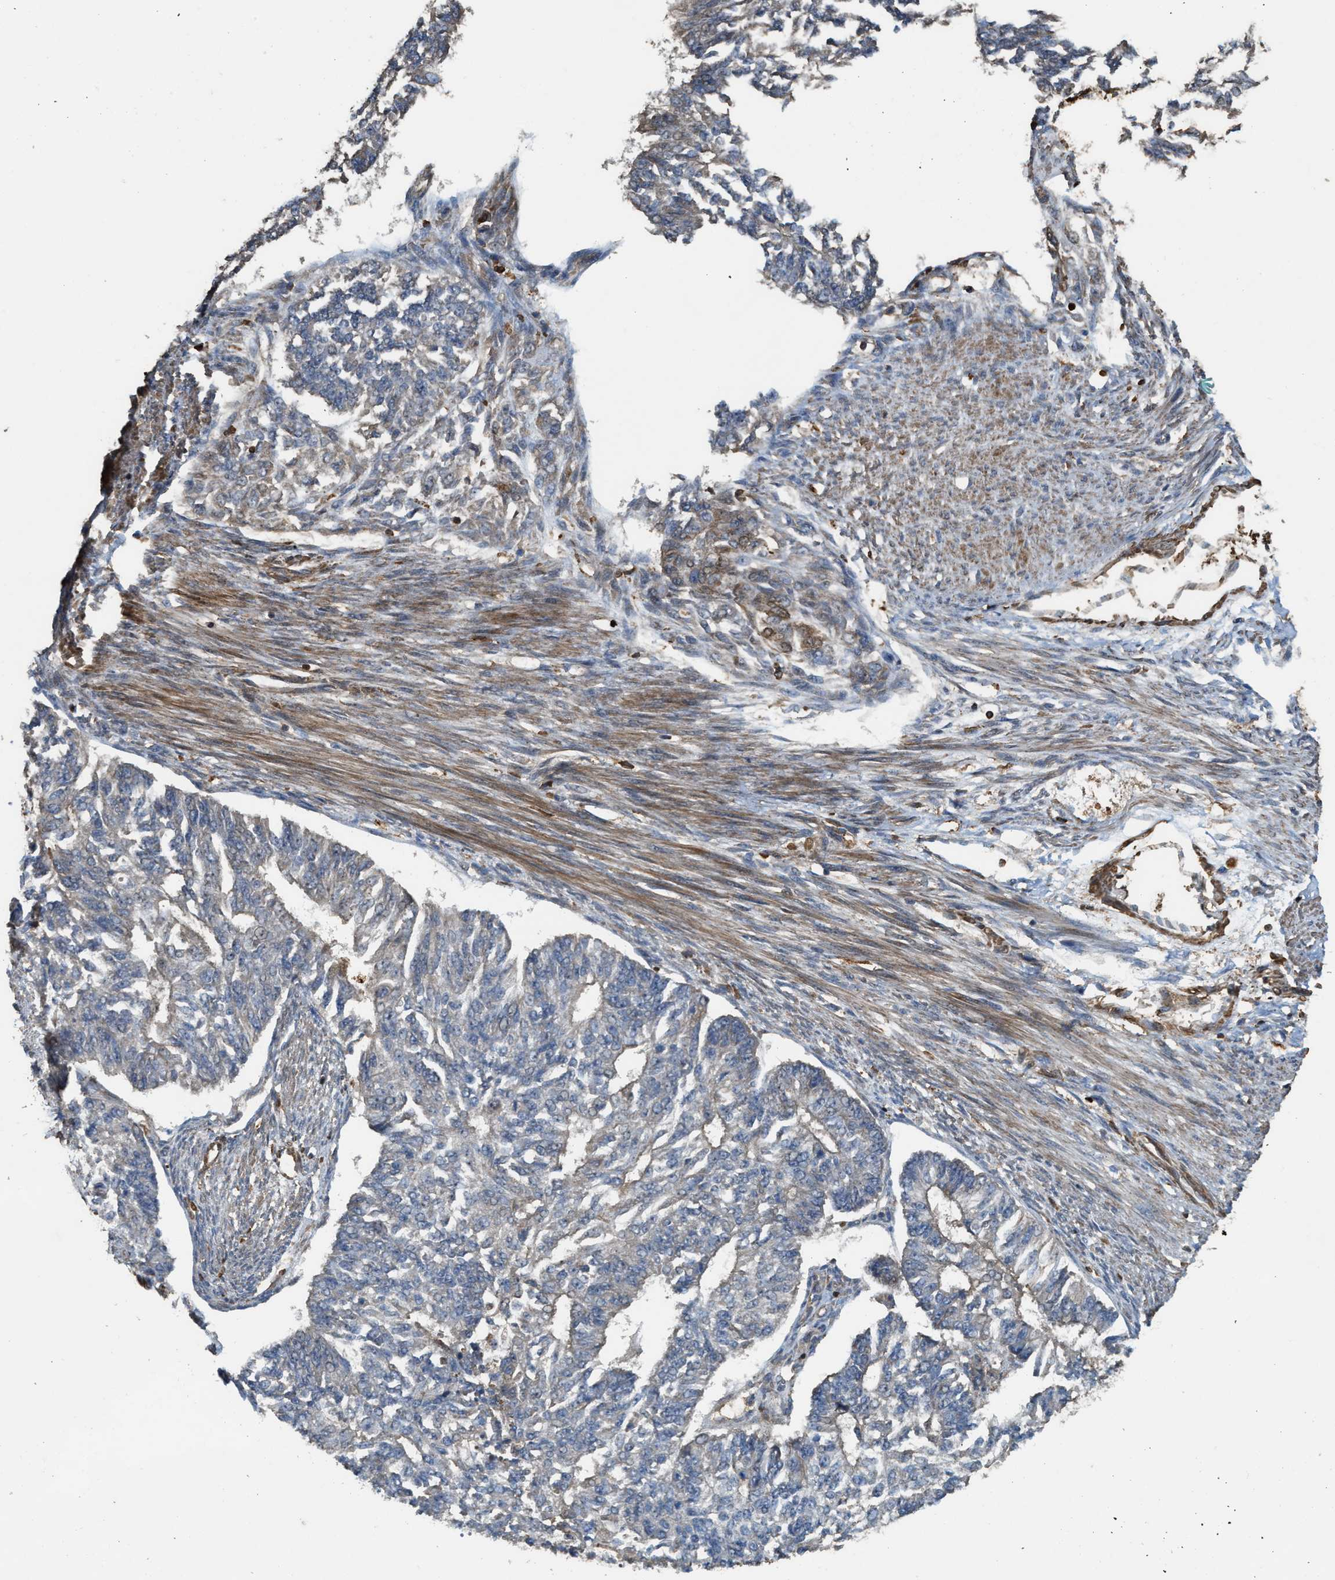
{"staining": {"intensity": "weak", "quantity": "<25%", "location": "cytoplasmic/membranous"}, "tissue": "endometrial cancer", "cell_type": "Tumor cells", "image_type": "cancer", "snomed": [{"axis": "morphology", "description": "Adenocarcinoma, NOS"}, {"axis": "topography", "description": "Endometrium"}], "caption": "The micrograph shows no significant staining in tumor cells of endometrial adenocarcinoma. (Brightfield microscopy of DAB immunohistochemistry at high magnification).", "gene": "SERPINB5", "patient": {"sex": "female", "age": 32}}